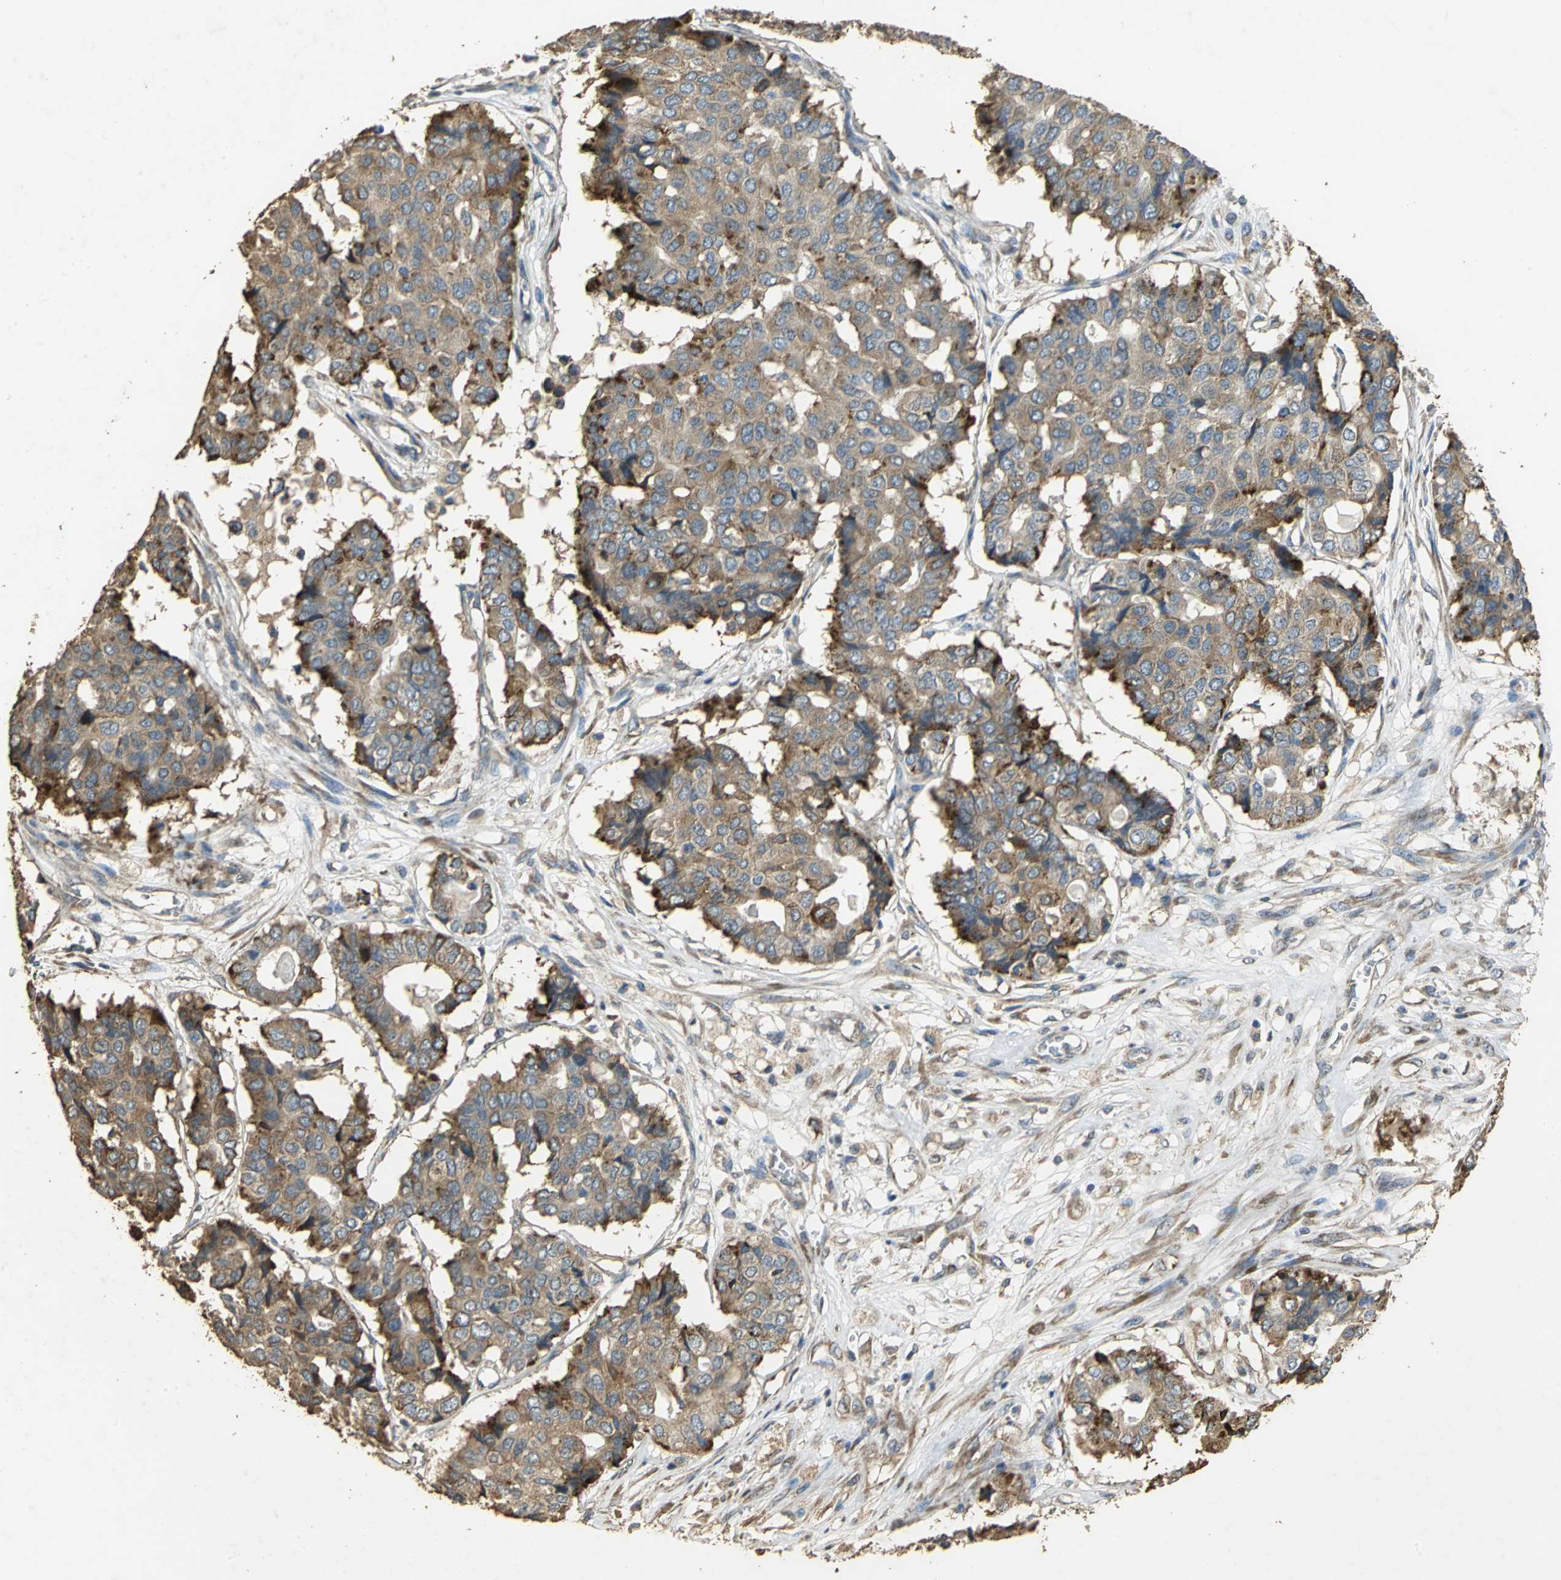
{"staining": {"intensity": "moderate", "quantity": ">75%", "location": "cytoplasmic/membranous"}, "tissue": "pancreatic cancer", "cell_type": "Tumor cells", "image_type": "cancer", "snomed": [{"axis": "morphology", "description": "Adenocarcinoma, NOS"}, {"axis": "topography", "description": "Pancreas"}], "caption": "A high-resolution histopathology image shows immunohistochemistry staining of pancreatic adenocarcinoma, which shows moderate cytoplasmic/membranous positivity in approximately >75% of tumor cells. (Brightfield microscopy of DAB IHC at high magnification).", "gene": "ACSL4", "patient": {"sex": "male", "age": 50}}